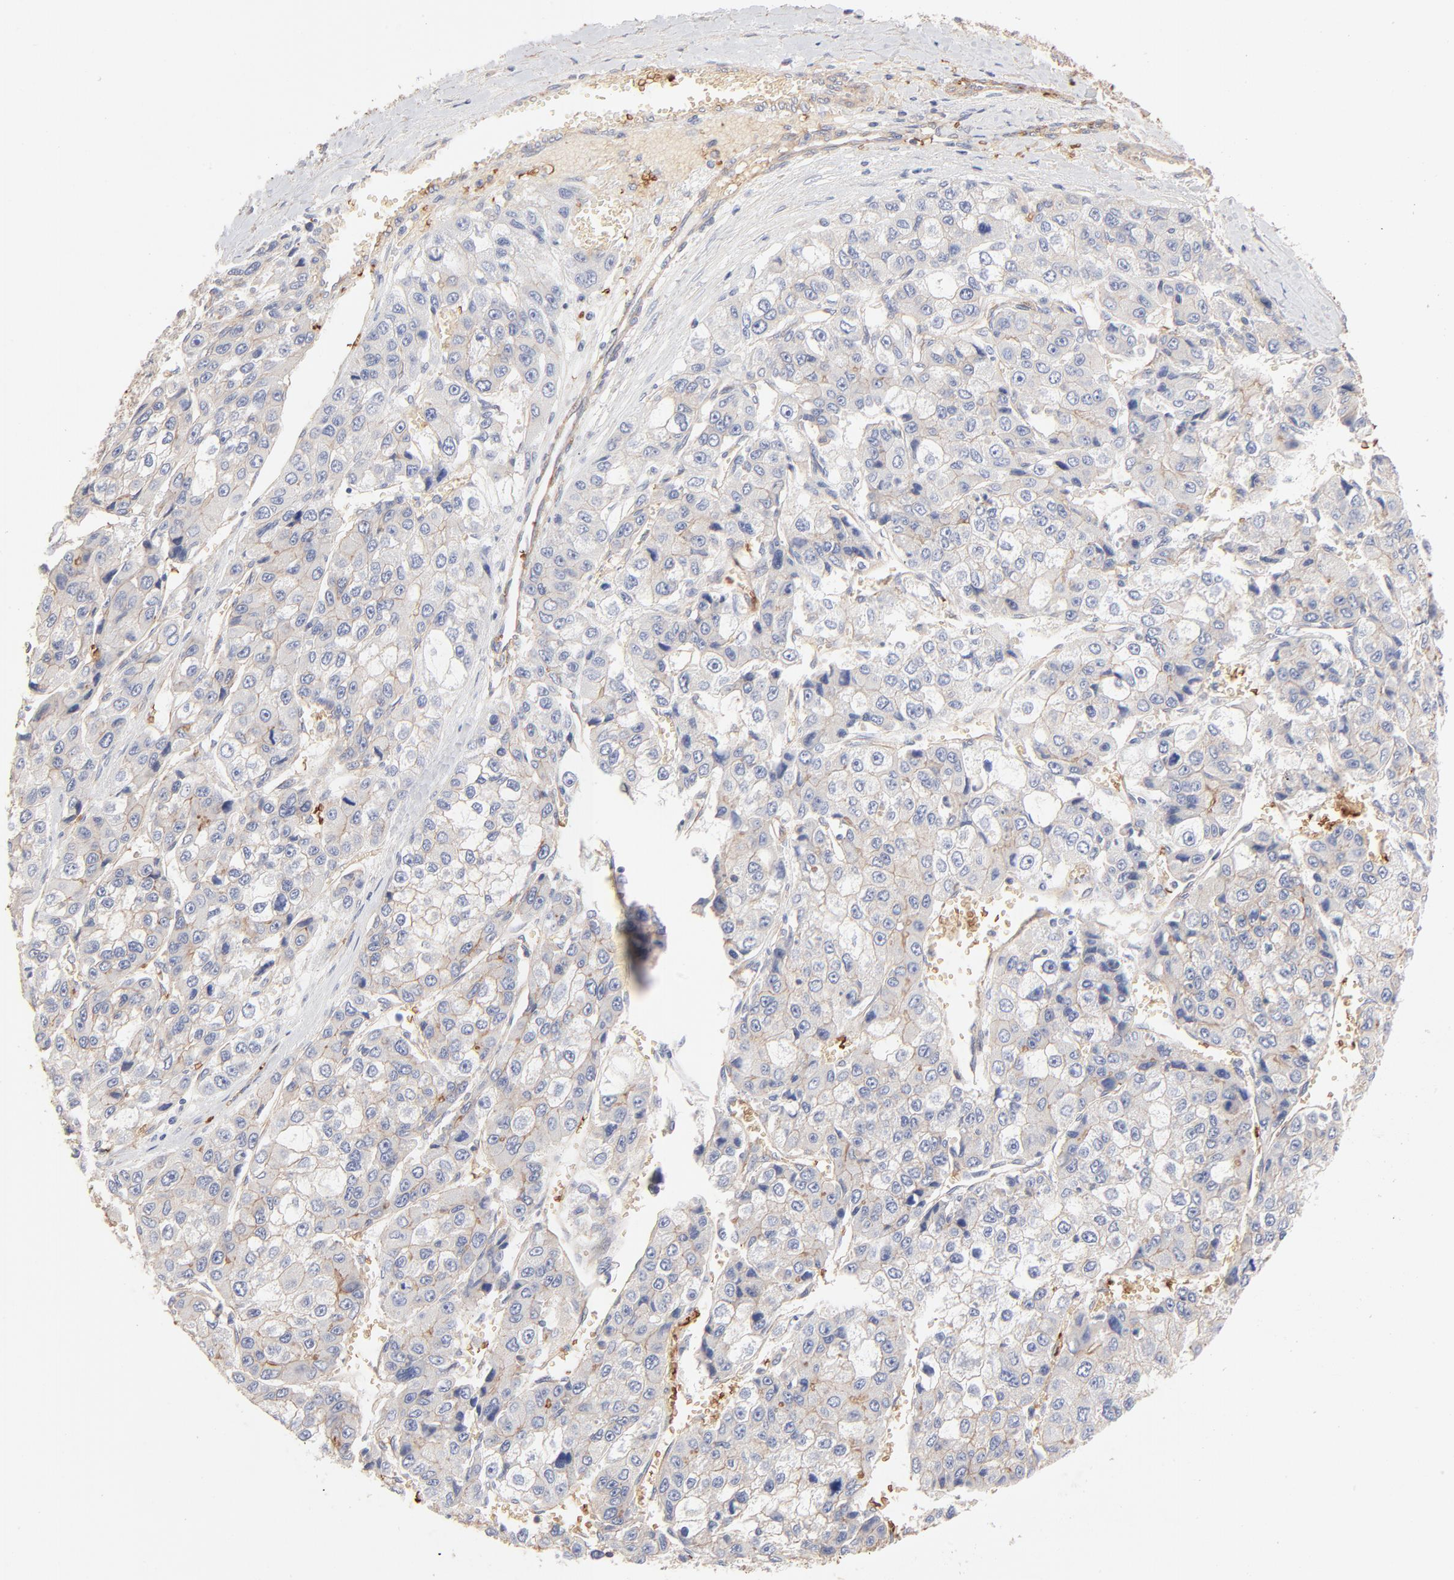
{"staining": {"intensity": "negative", "quantity": "none", "location": "none"}, "tissue": "liver cancer", "cell_type": "Tumor cells", "image_type": "cancer", "snomed": [{"axis": "morphology", "description": "Carcinoma, Hepatocellular, NOS"}, {"axis": "topography", "description": "Liver"}], "caption": "DAB (3,3'-diaminobenzidine) immunohistochemical staining of hepatocellular carcinoma (liver) shows no significant expression in tumor cells.", "gene": "SPTB", "patient": {"sex": "female", "age": 66}}